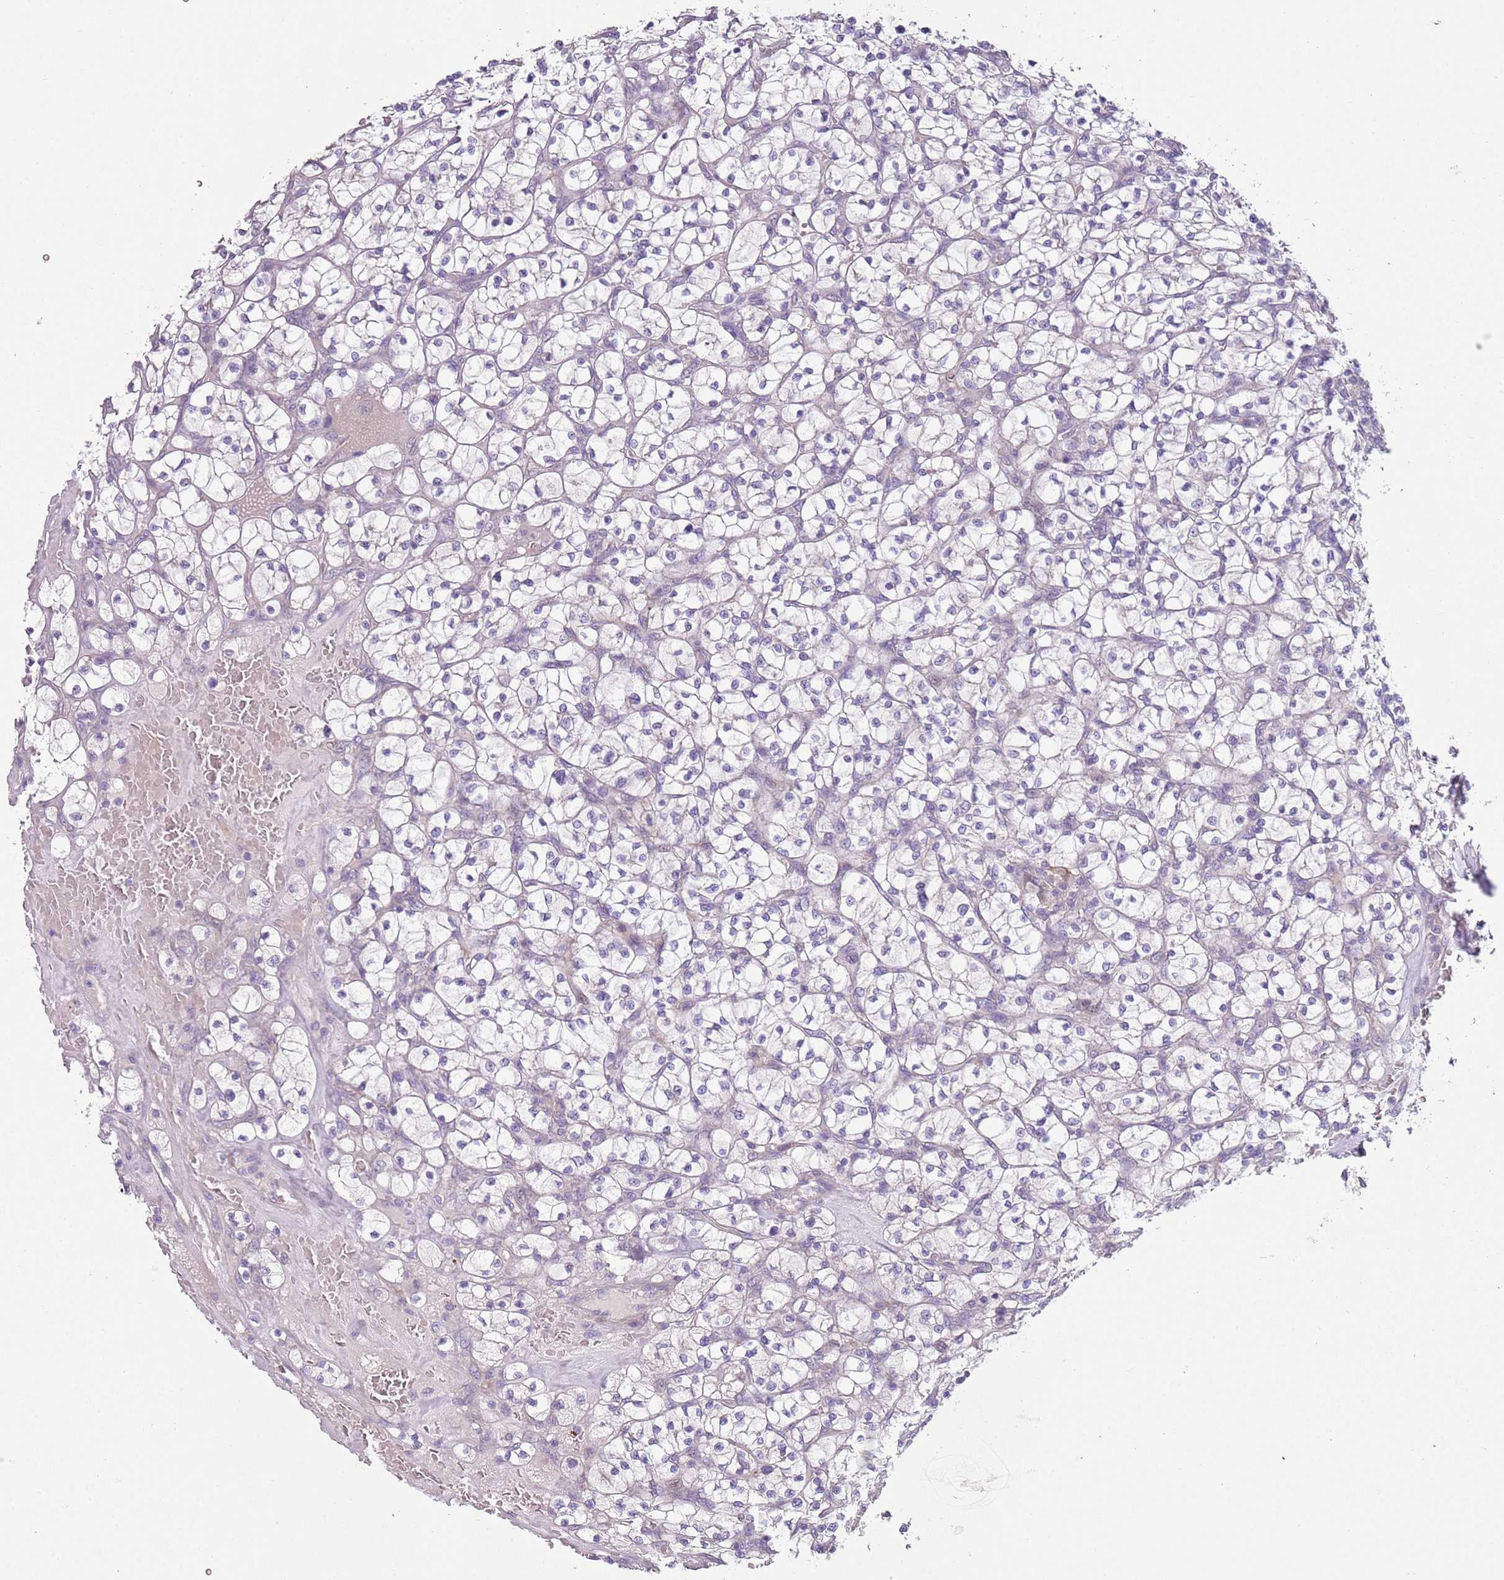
{"staining": {"intensity": "negative", "quantity": "none", "location": "none"}, "tissue": "renal cancer", "cell_type": "Tumor cells", "image_type": "cancer", "snomed": [{"axis": "morphology", "description": "Adenocarcinoma, NOS"}, {"axis": "topography", "description": "Kidney"}], "caption": "Renal cancer was stained to show a protein in brown. There is no significant expression in tumor cells.", "gene": "ZNF583", "patient": {"sex": "female", "age": 64}}